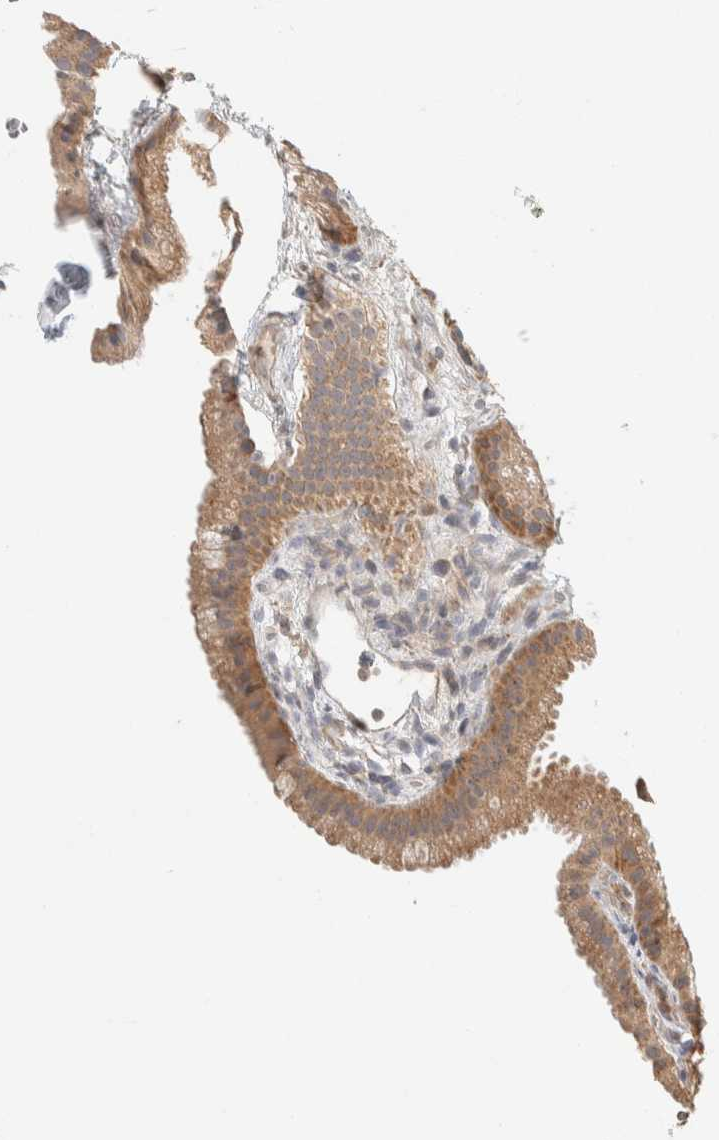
{"staining": {"intensity": "moderate", "quantity": ">75%", "location": "cytoplasmic/membranous"}, "tissue": "gallbladder", "cell_type": "Glandular cells", "image_type": "normal", "snomed": [{"axis": "morphology", "description": "Normal tissue, NOS"}, {"axis": "topography", "description": "Gallbladder"}], "caption": "Protein staining demonstrates moderate cytoplasmic/membranous expression in approximately >75% of glandular cells in benign gallbladder. Immunohistochemistry stains the protein of interest in brown and the nuclei are stained blue.", "gene": "KIF9", "patient": {"sex": "female", "age": 64}}